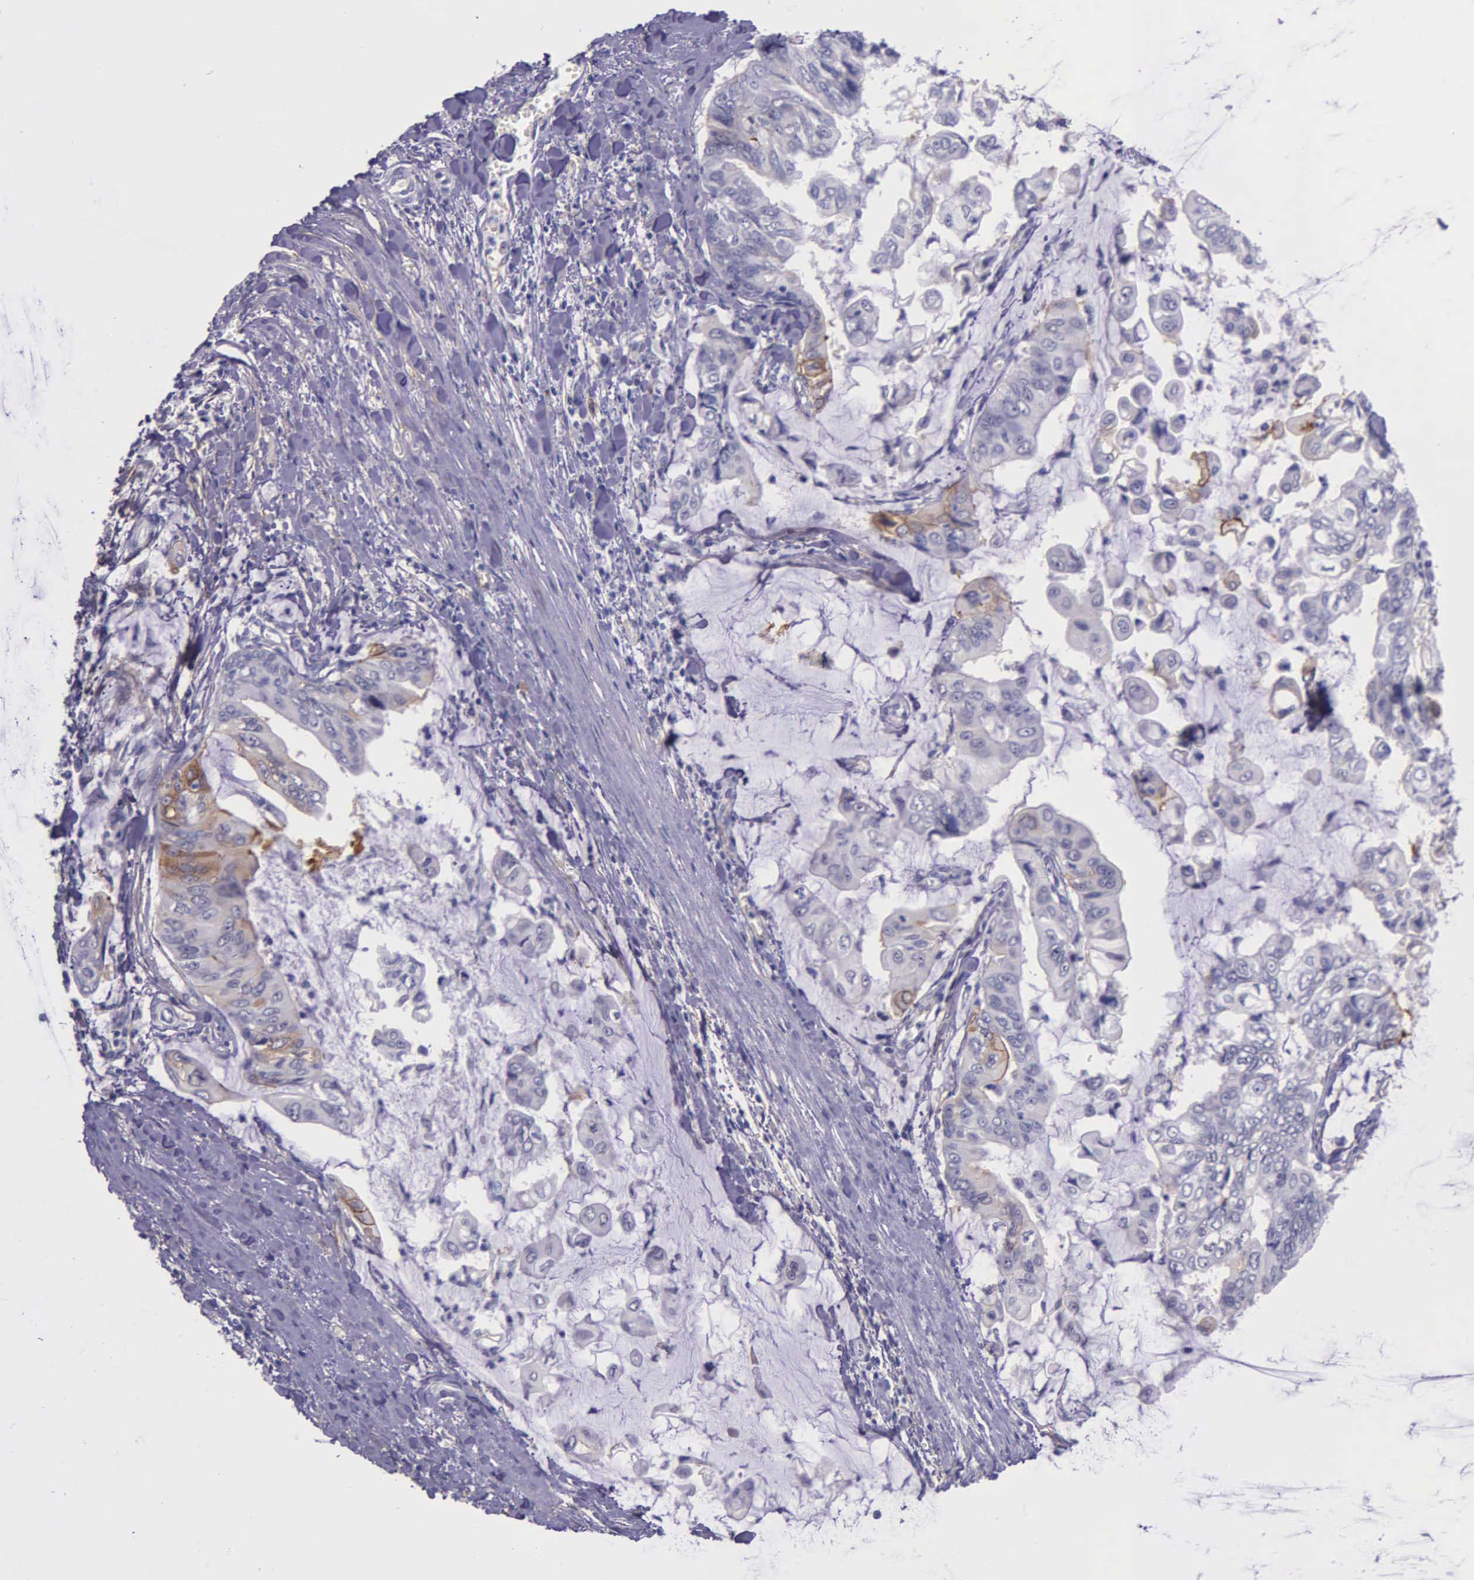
{"staining": {"intensity": "weak", "quantity": "<25%", "location": "cytoplasmic/membranous"}, "tissue": "stomach cancer", "cell_type": "Tumor cells", "image_type": "cancer", "snomed": [{"axis": "morphology", "description": "Adenocarcinoma, NOS"}, {"axis": "topography", "description": "Stomach, upper"}], "caption": "Tumor cells are negative for brown protein staining in stomach cancer.", "gene": "AHNAK2", "patient": {"sex": "male", "age": 80}}